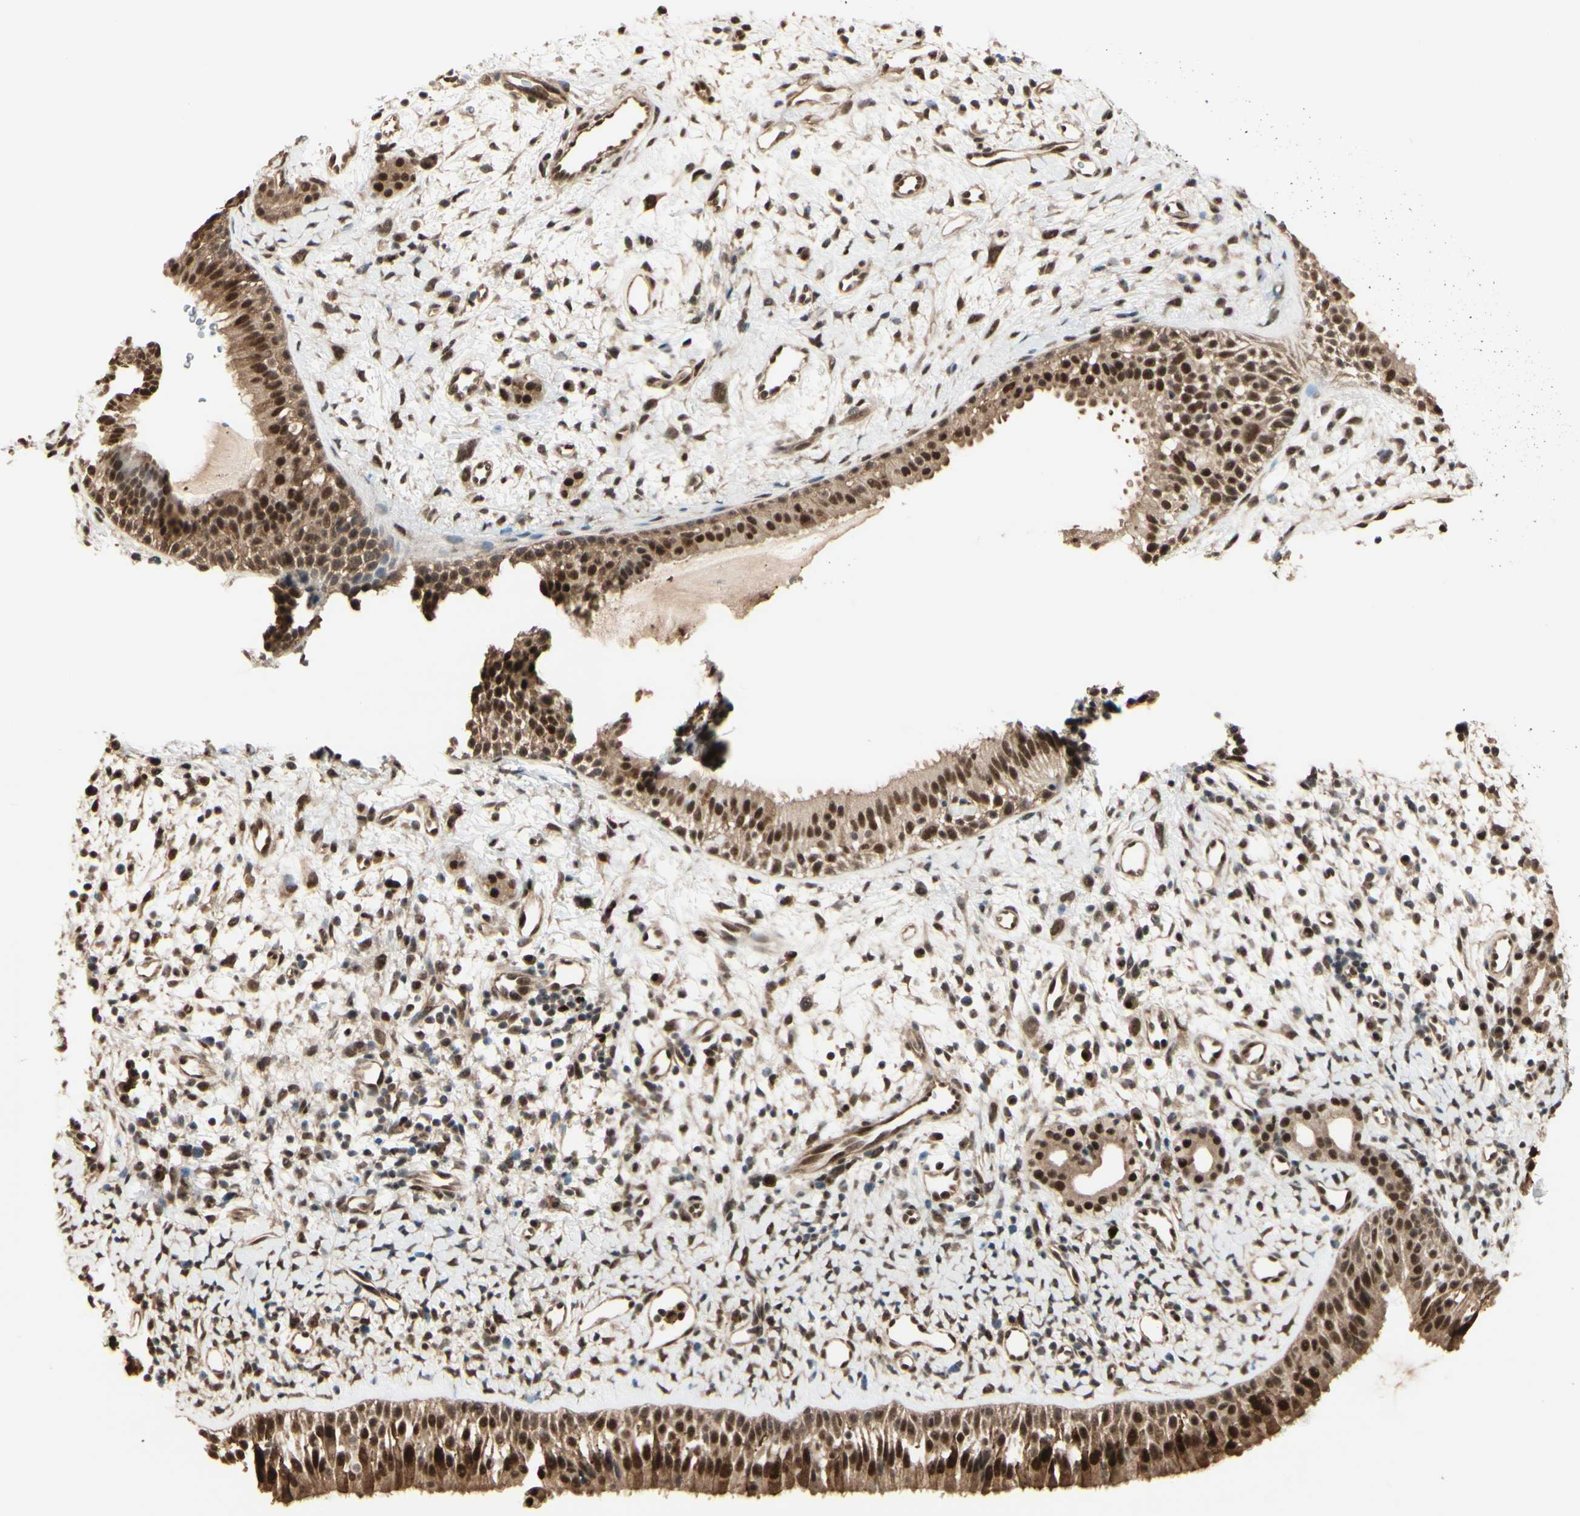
{"staining": {"intensity": "strong", "quantity": ">75%", "location": "cytoplasmic/membranous,nuclear"}, "tissue": "nasopharynx", "cell_type": "Respiratory epithelial cells", "image_type": "normal", "snomed": [{"axis": "morphology", "description": "Normal tissue, NOS"}, {"axis": "topography", "description": "Nasopharynx"}], "caption": "IHC (DAB (3,3'-diaminobenzidine)) staining of normal human nasopharynx exhibits strong cytoplasmic/membranous,nuclear protein staining in about >75% of respiratory epithelial cells.", "gene": "HSF1", "patient": {"sex": "male", "age": 22}}